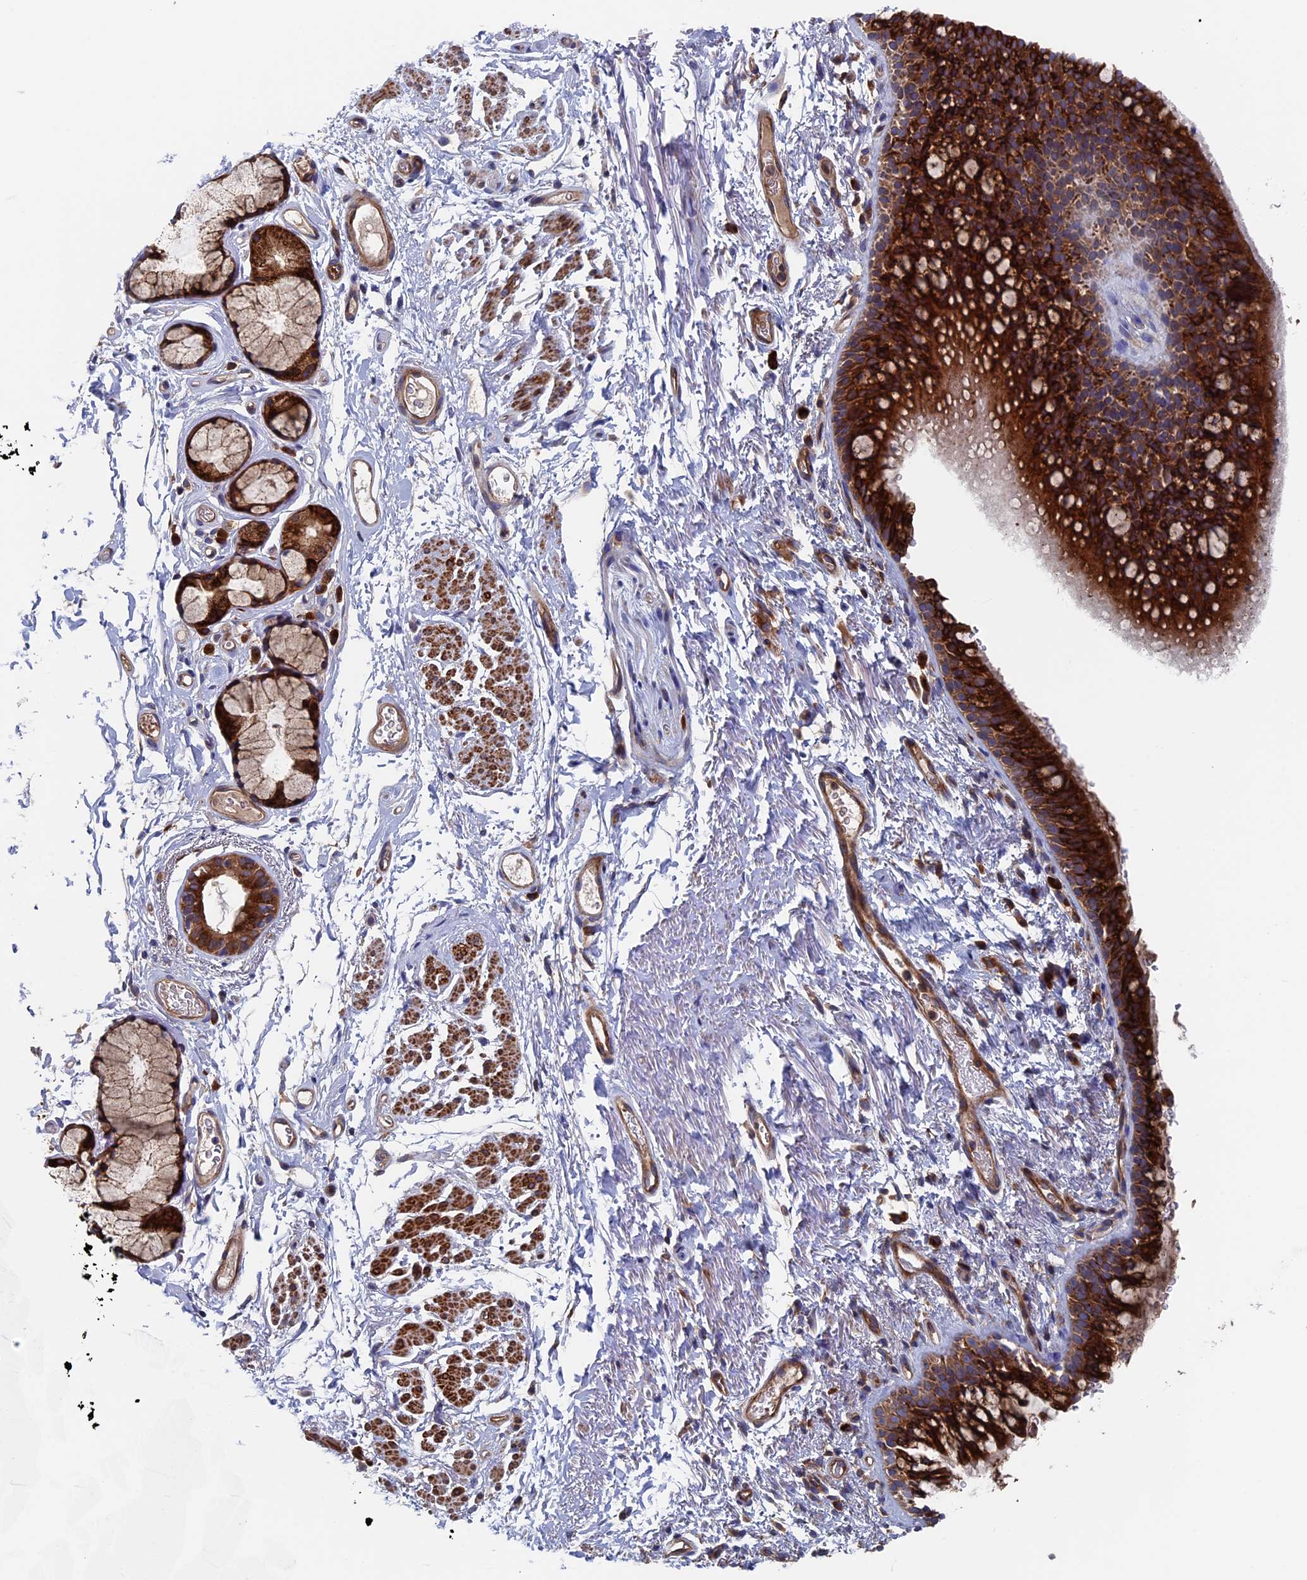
{"staining": {"intensity": "strong", "quantity": ">75%", "location": "cytoplasmic/membranous"}, "tissue": "bronchus", "cell_type": "Respiratory epithelial cells", "image_type": "normal", "snomed": [{"axis": "morphology", "description": "Normal tissue, NOS"}, {"axis": "topography", "description": "Cartilage tissue"}, {"axis": "topography", "description": "Bronchus"}], "caption": "Protein staining demonstrates strong cytoplasmic/membranous staining in approximately >75% of respiratory epithelial cells in benign bronchus.", "gene": "DNAJC3", "patient": {"sex": "female", "age": 73}}